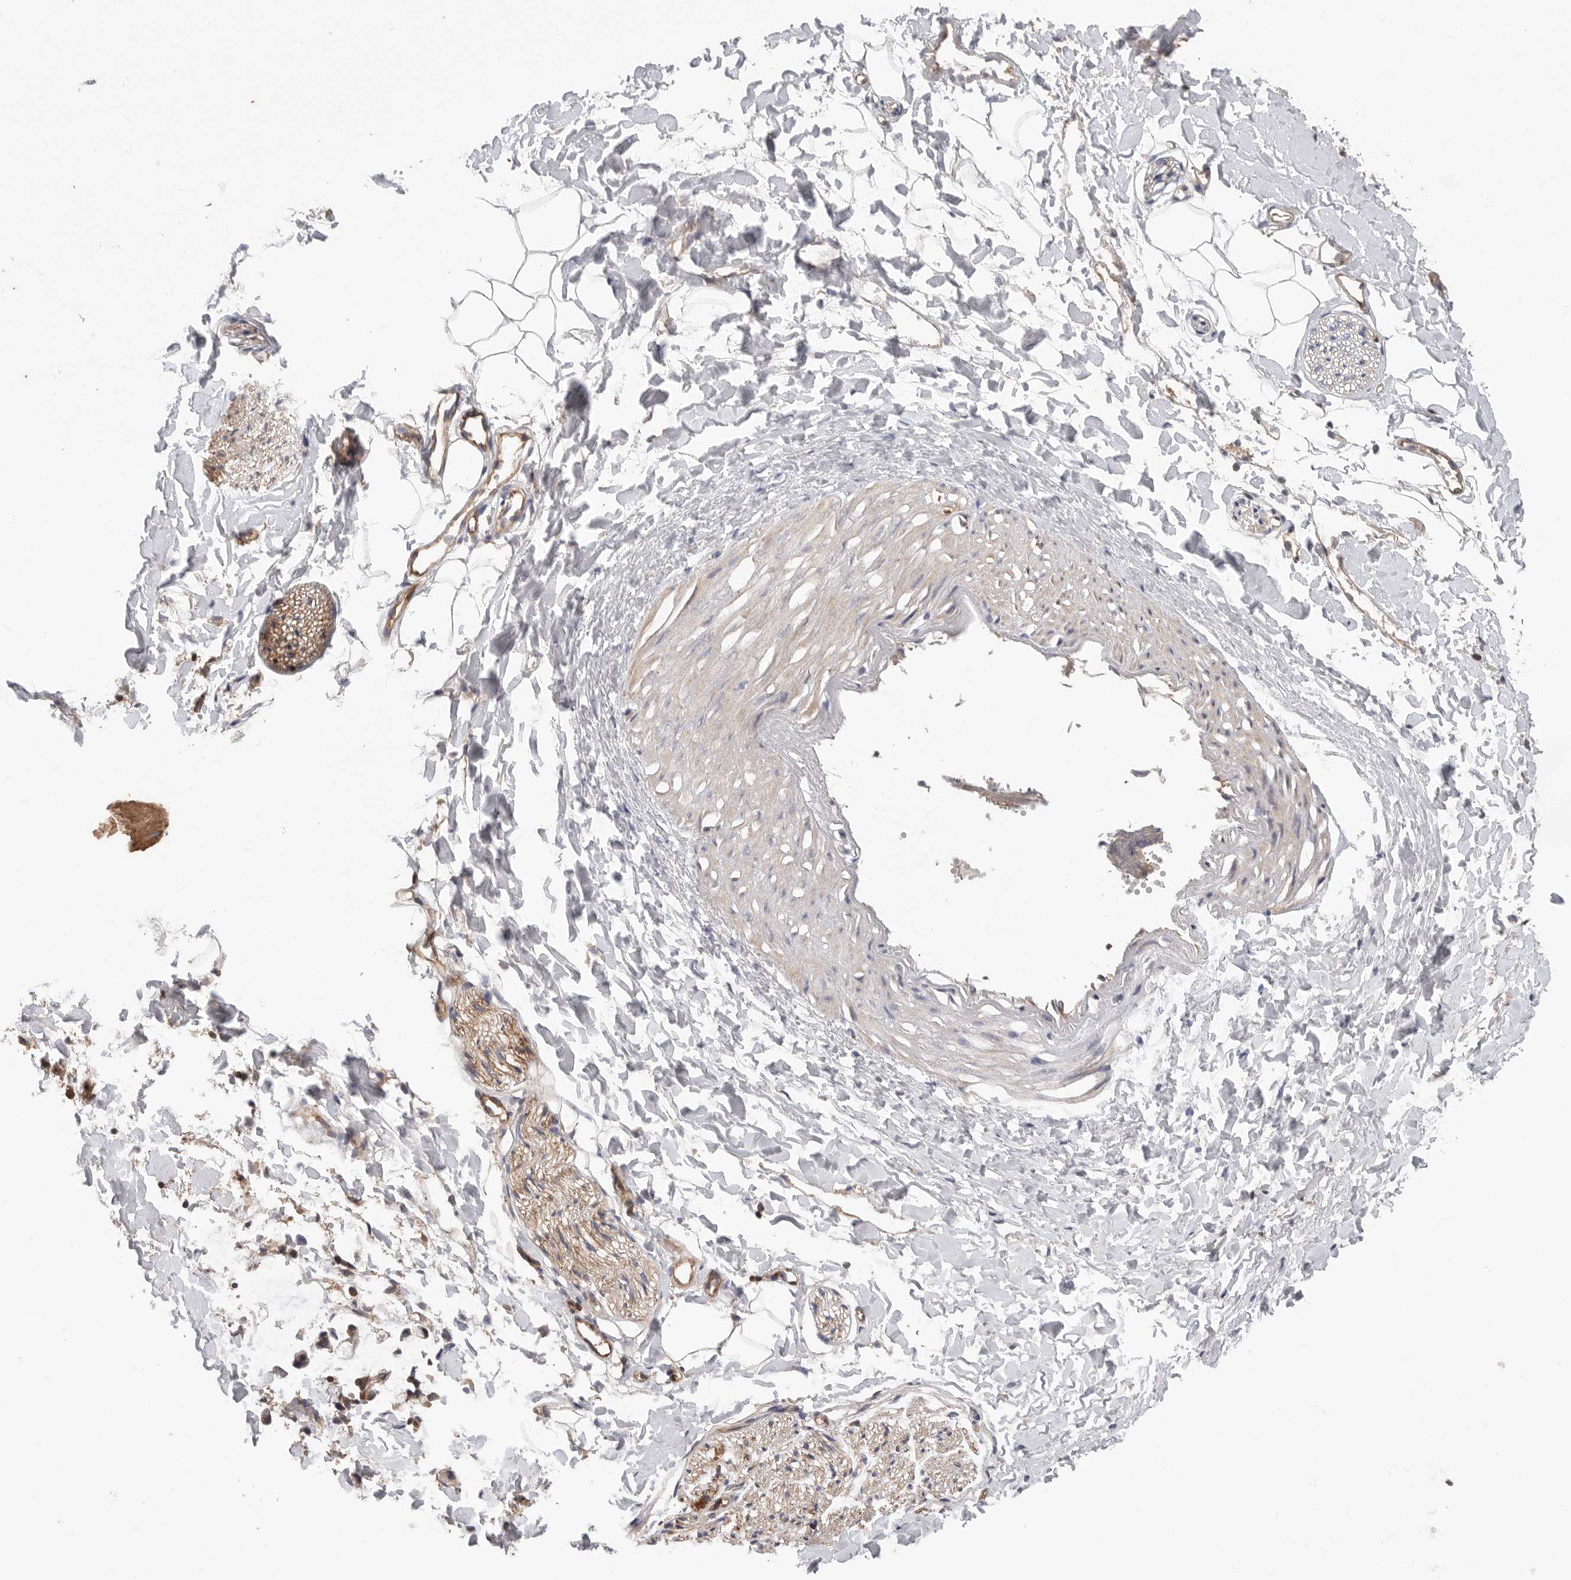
{"staining": {"intensity": "negative", "quantity": "none", "location": "none"}, "tissue": "adipose tissue", "cell_type": "Adipocytes", "image_type": "normal", "snomed": [{"axis": "morphology", "description": "Normal tissue, NOS"}, {"axis": "morphology", "description": "Adenocarcinoma, NOS"}, {"axis": "topography", "description": "Smooth muscle"}, {"axis": "topography", "description": "Colon"}], "caption": "DAB (3,3'-diaminobenzidine) immunohistochemical staining of benign adipose tissue exhibits no significant positivity in adipocytes. (DAB (3,3'-diaminobenzidine) immunohistochemistry (IHC) with hematoxylin counter stain).", "gene": "PRKCH", "patient": {"sex": "male", "age": 14}}